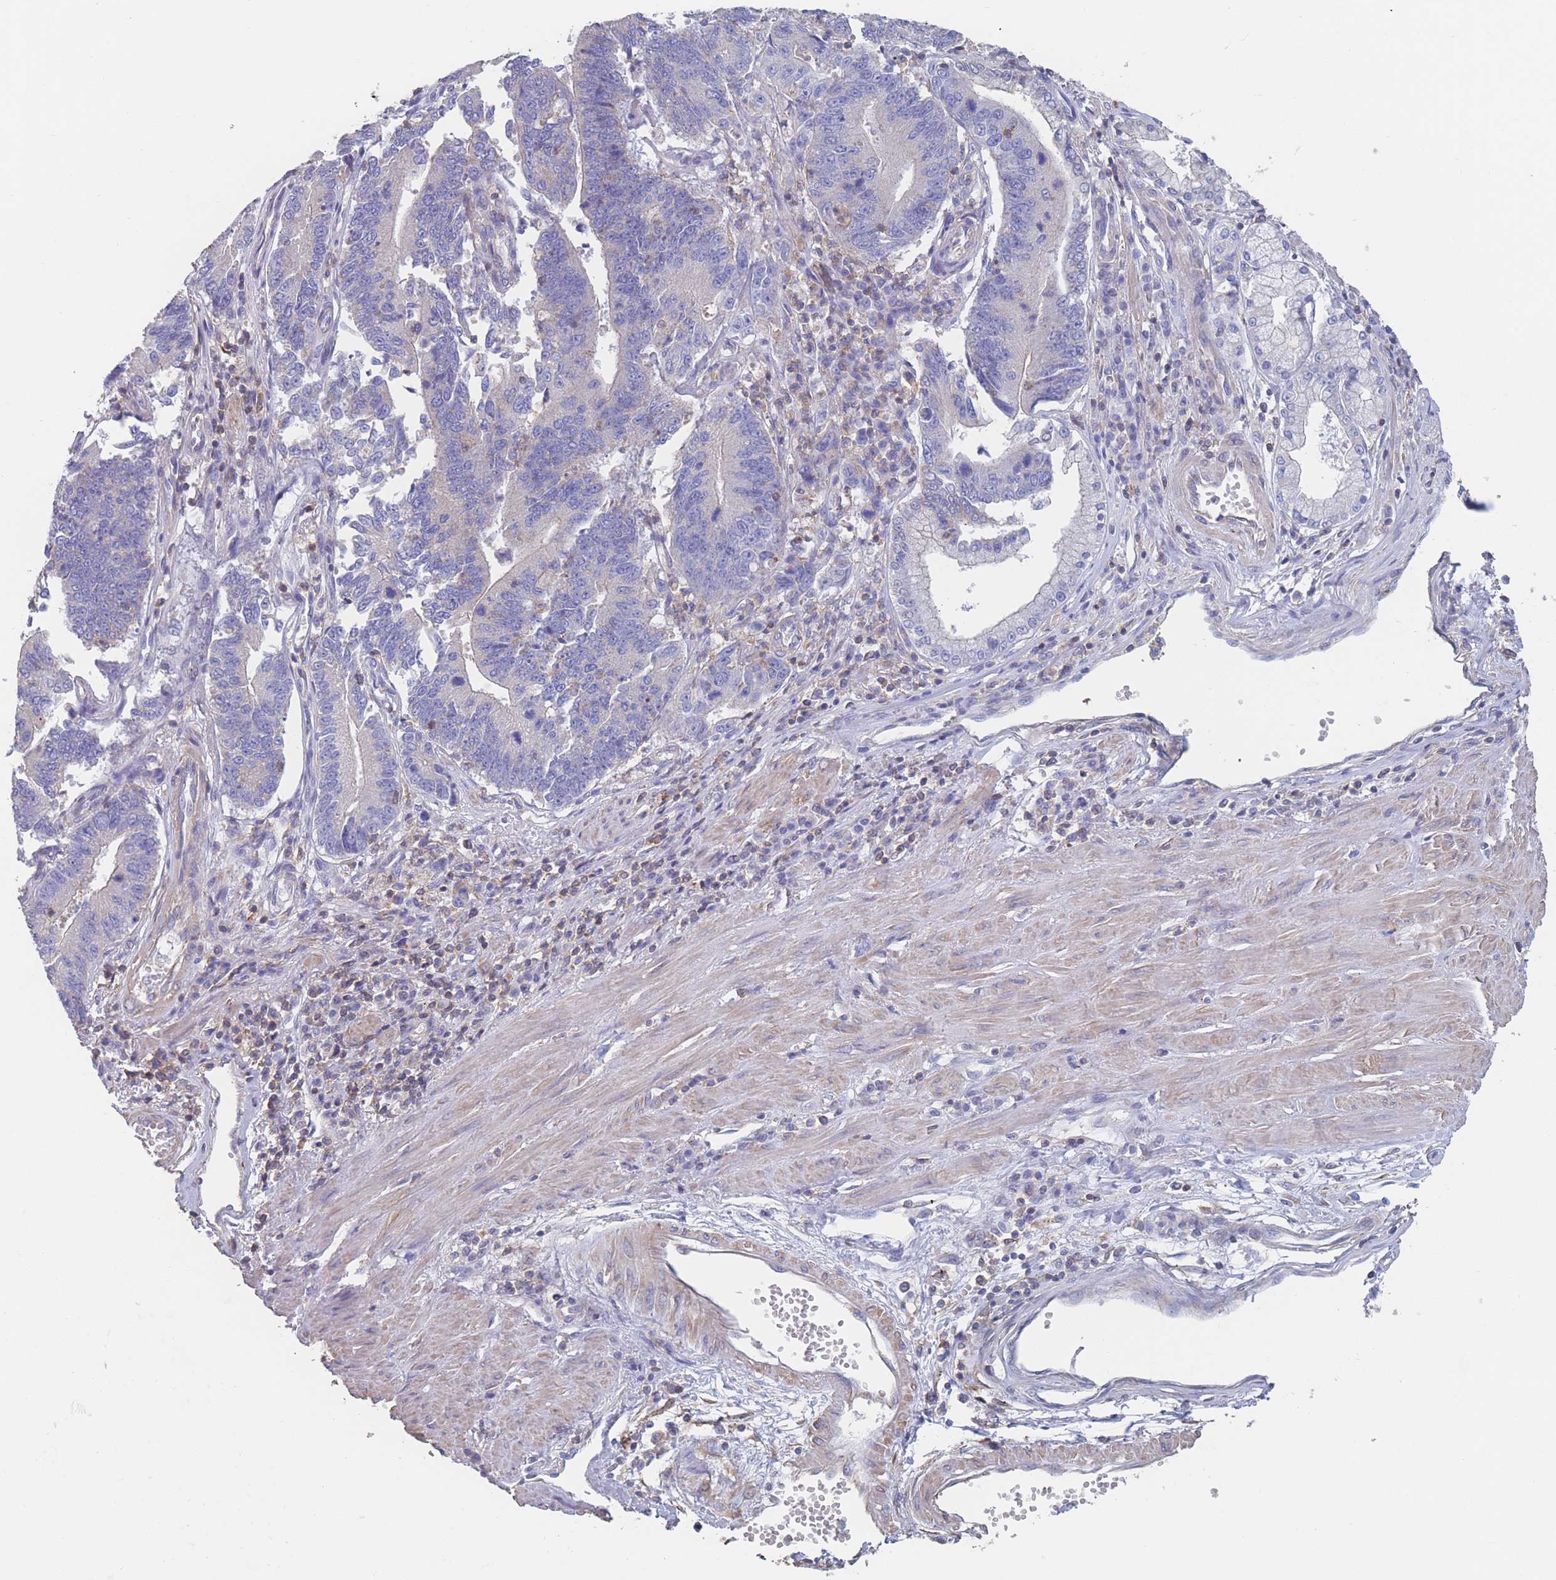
{"staining": {"intensity": "negative", "quantity": "none", "location": "none"}, "tissue": "stomach cancer", "cell_type": "Tumor cells", "image_type": "cancer", "snomed": [{"axis": "morphology", "description": "Adenocarcinoma, NOS"}, {"axis": "topography", "description": "Stomach"}], "caption": "This histopathology image is of adenocarcinoma (stomach) stained with immunohistochemistry to label a protein in brown with the nuclei are counter-stained blue. There is no positivity in tumor cells.", "gene": "ADH1A", "patient": {"sex": "male", "age": 59}}